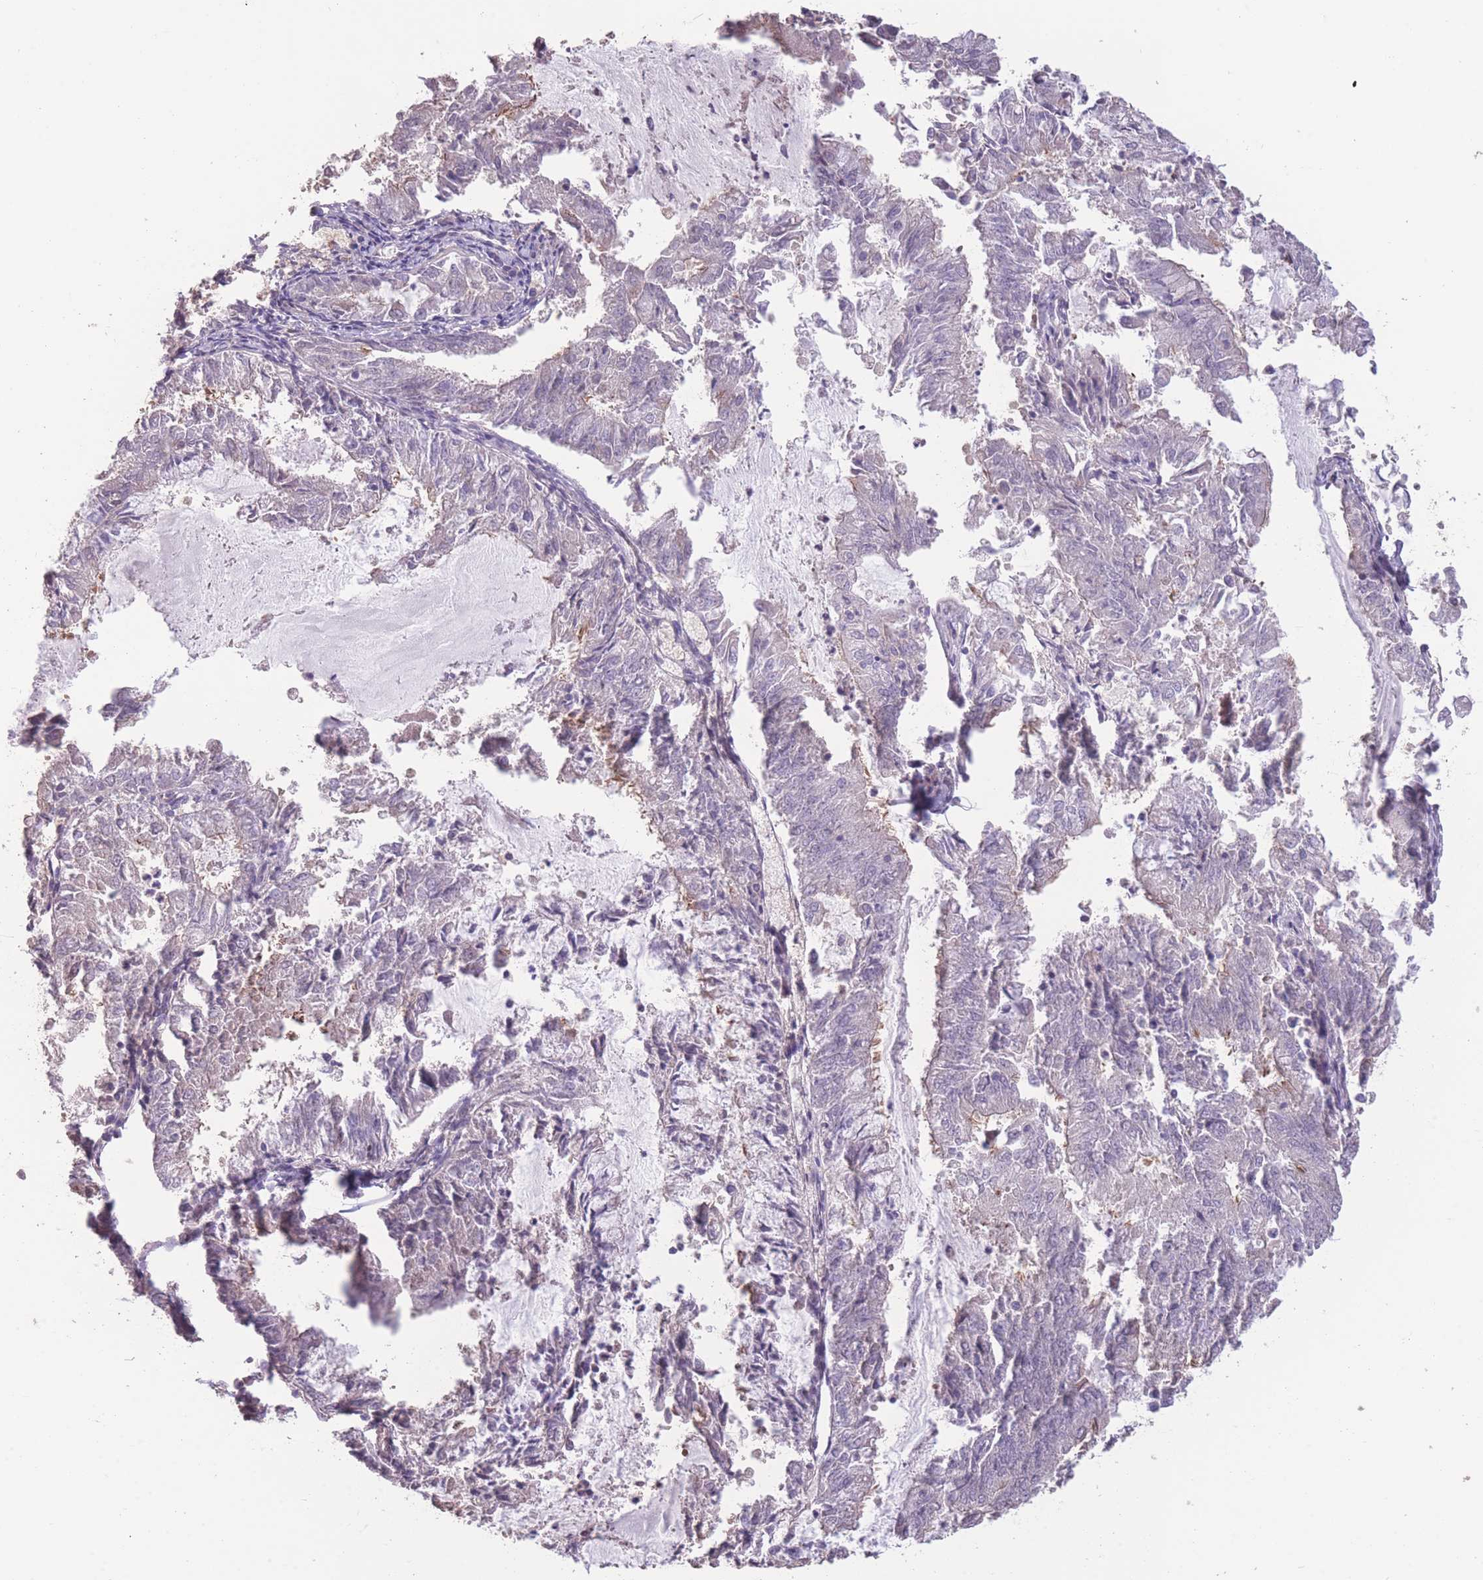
{"staining": {"intensity": "negative", "quantity": "none", "location": "none"}, "tissue": "endometrial cancer", "cell_type": "Tumor cells", "image_type": "cancer", "snomed": [{"axis": "morphology", "description": "Adenocarcinoma, NOS"}, {"axis": "topography", "description": "Endometrium"}], "caption": "Endometrial cancer was stained to show a protein in brown. There is no significant positivity in tumor cells.", "gene": "RSPH10B", "patient": {"sex": "female", "age": 57}}